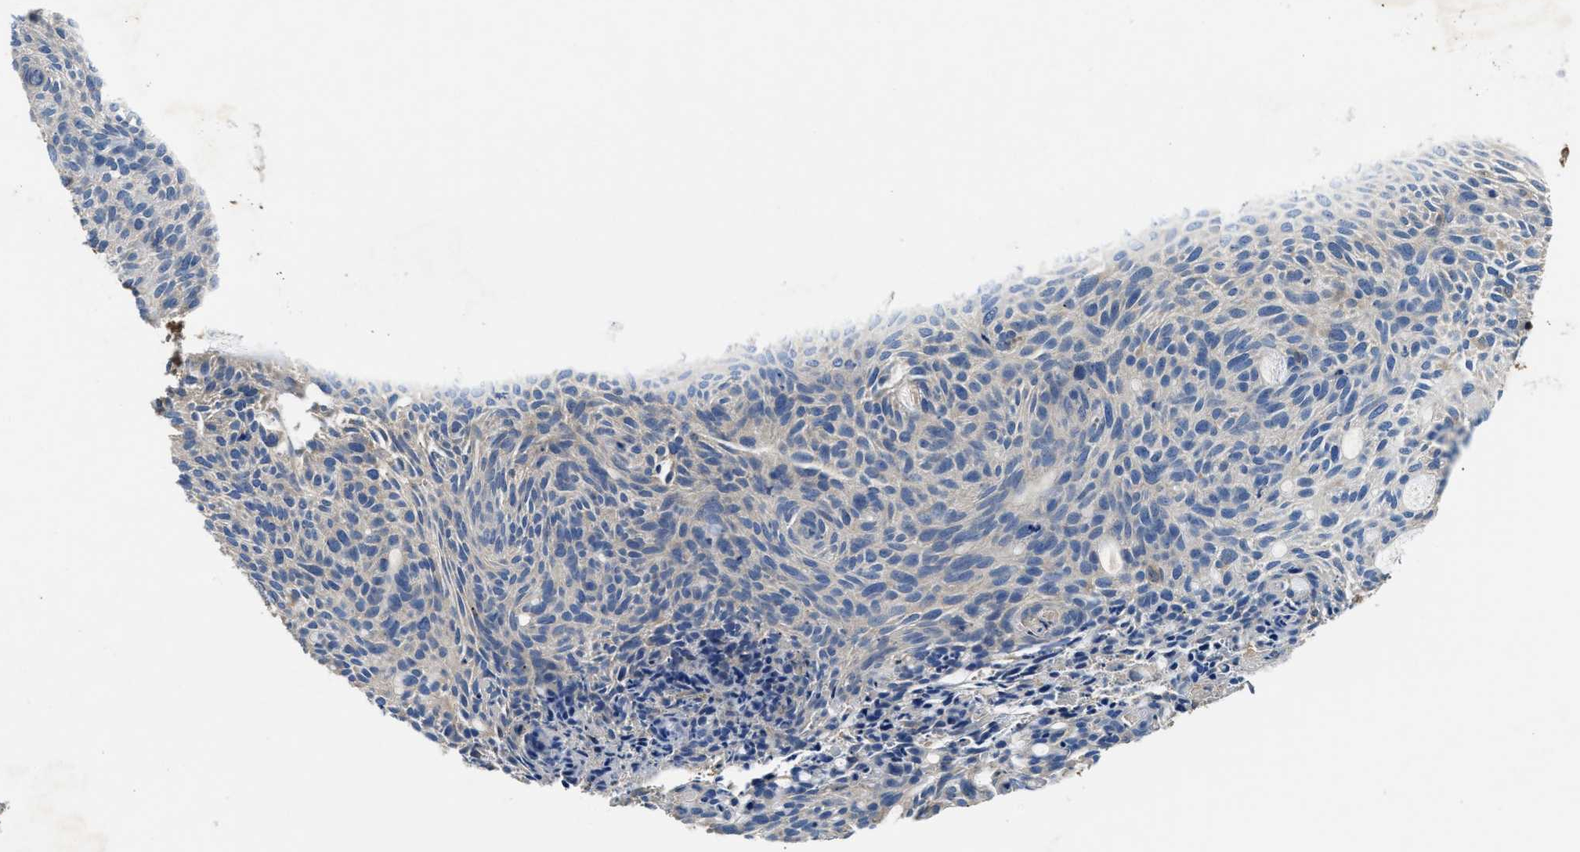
{"staining": {"intensity": "negative", "quantity": "none", "location": "none"}, "tissue": "skin cancer", "cell_type": "Tumor cells", "image_type": "cancer", "snomed": [{"axis": "morphology", "description": "Basal cell carcinoma"}, {"axis": "topography", "description": "Skin"}], "caption": "Immunohistochemistry (IHC) of skin basal cell carcinoma reveals no positivity in tumor cells.", "gene": "OSTF1", "patient": {"sex": "male", "age": 55}}